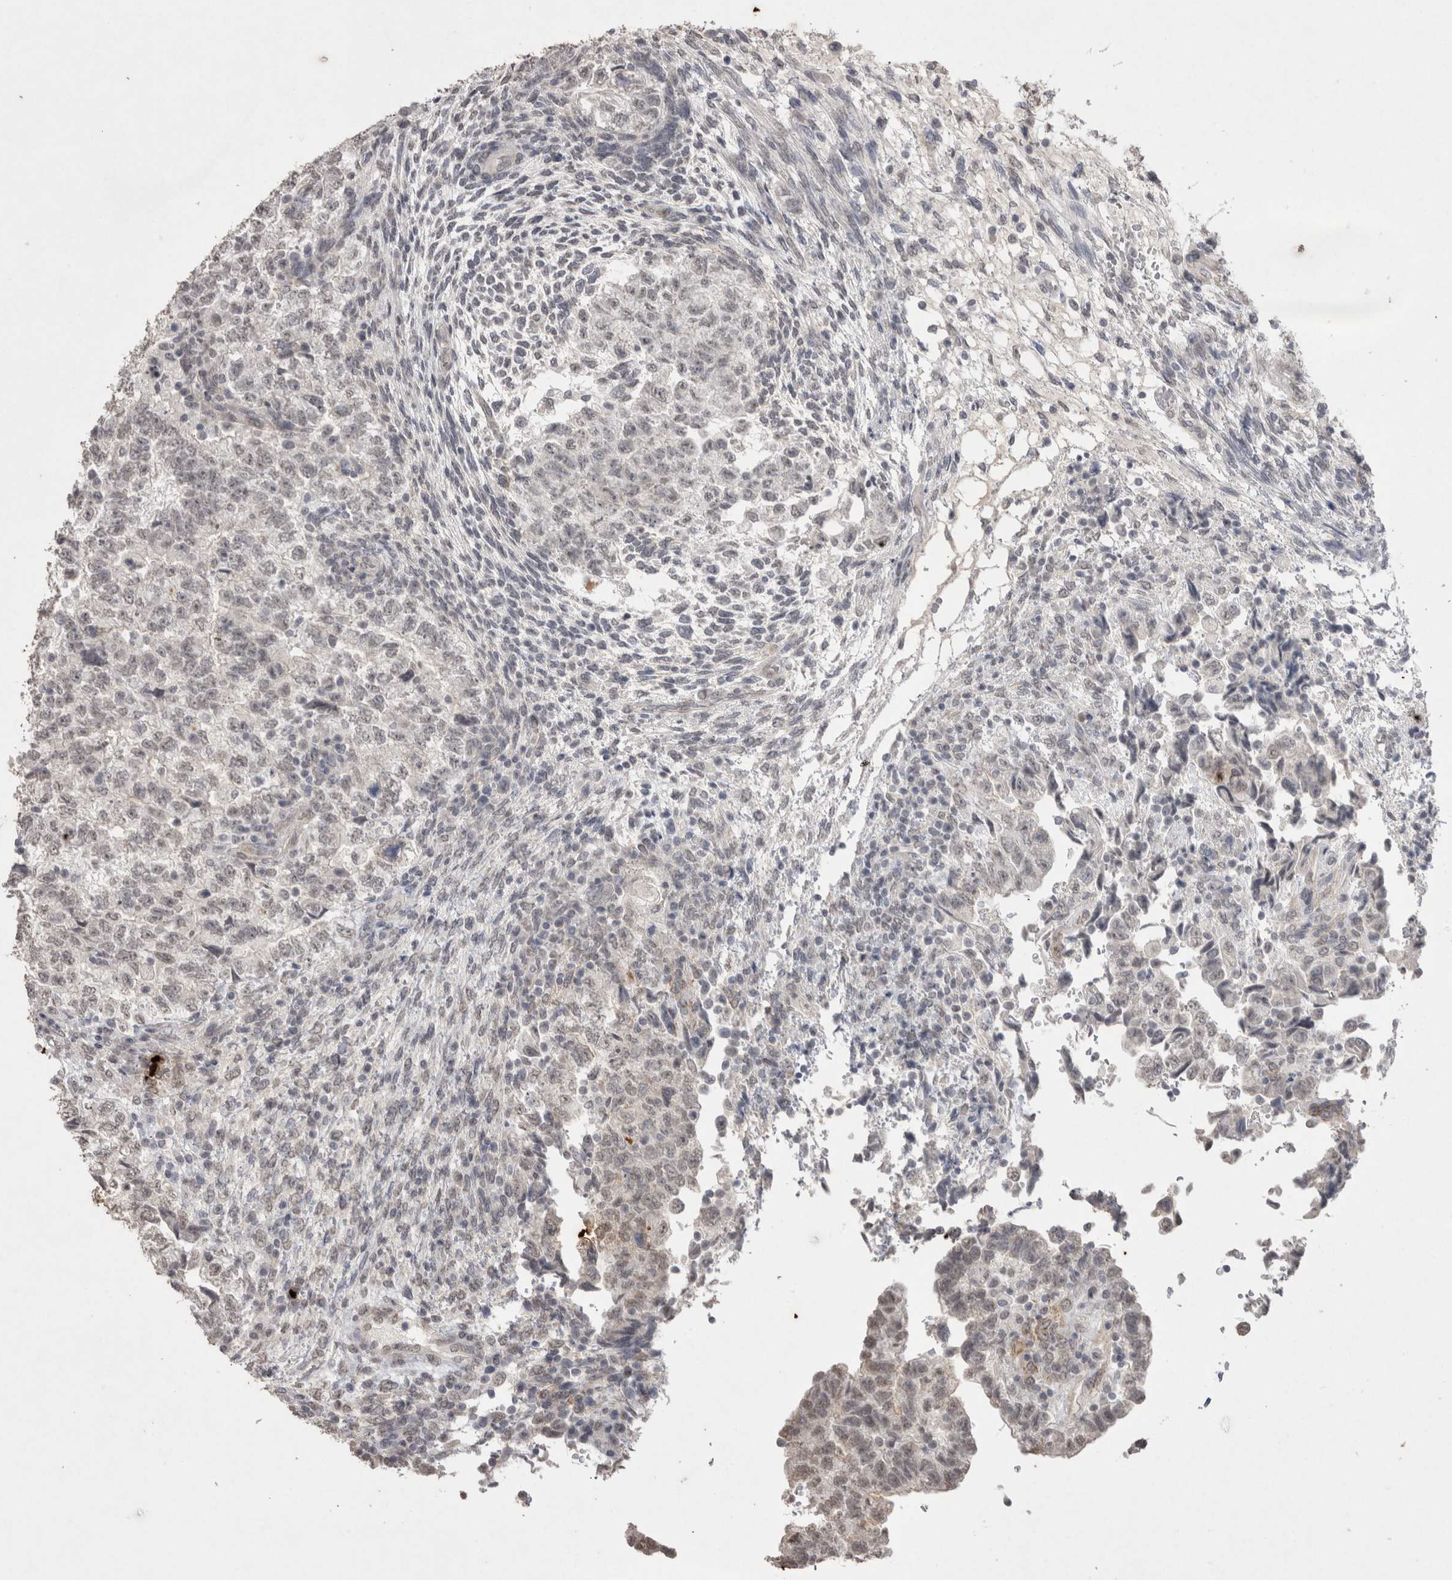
{"staining": {"intensity": "weak", "quantity": "<25%", "location": "nuclear"}, "tissue": "testis cancer", "cell_type": "Tumor cells", "image_type": "cancer", "snomed": [{"axis": "morphology", "description": "Normal tissue, NOS"}, {"axis": "morphology", "description": "Carcinoma, Embryonal, NOS"}, {"axis": "topography", "description": "Testis"}], "caption": "Immunohistochemistry (IHC) of human testis cancer (embryonal carcinoma) displays no positivity in tumor cells. The staining is performed using DAB brown chromogen with nuclei counter-stained in using hematoxylin.", "gene": "DDX4", "patient": {"sex": "male", "age": 36}}